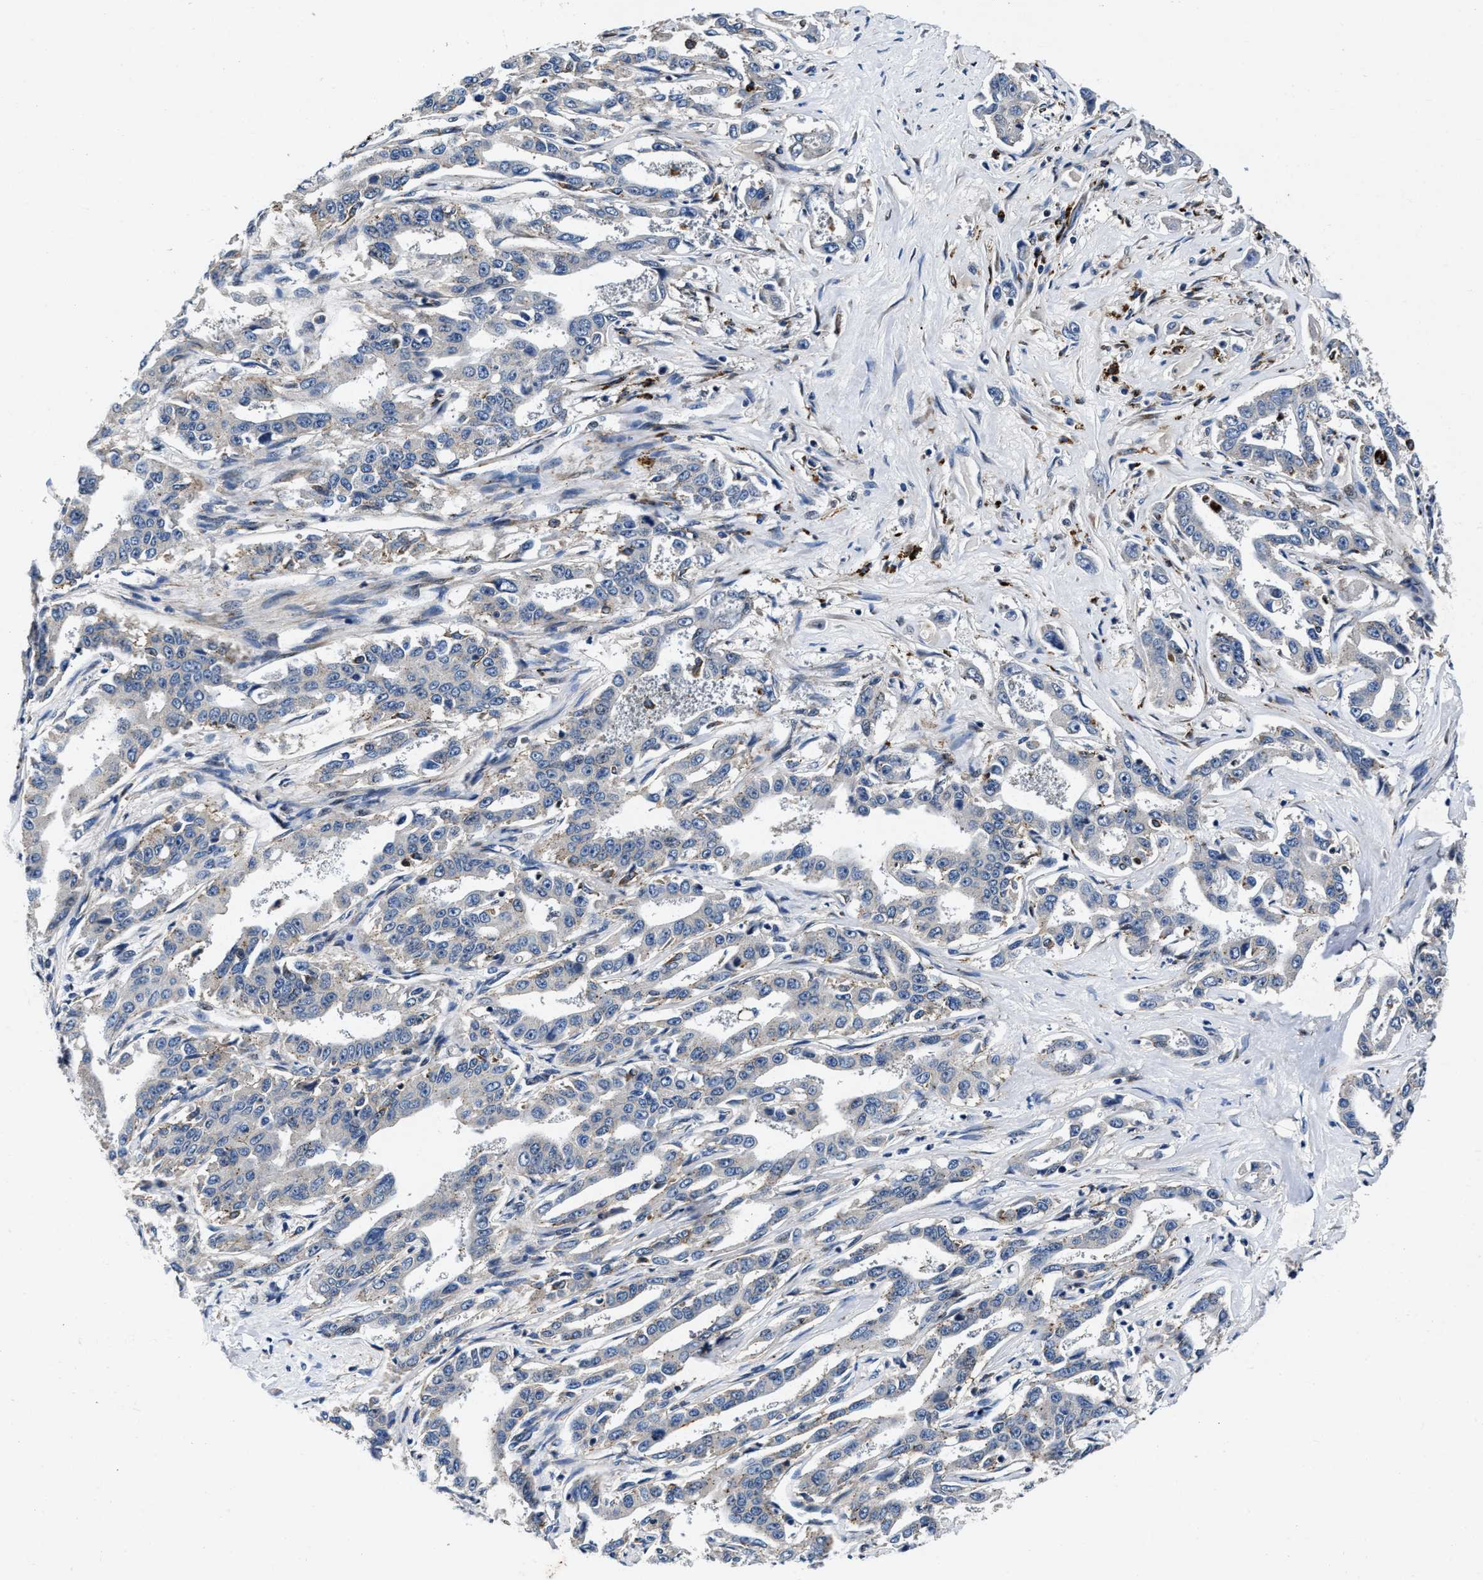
{"staining": {"intensity": "weak", "quantity": "<25%", "location": "cytoplasmic/membranous"}, "tissue": "liver cancer", "cell_type": "Tumor cells", "image_type": "cancer", "snomed": [{"axis": "morphology", "description": "Cholangiocarcinoma"}, {"axis": "topography", "description": "Liver"}], "caption": "Immunohistochemistry of human liver cholangiocarcinoma reveals no expression in tumor cells.", "gene": "C2orf66", "patient": {"sex": "male", "age": 59}}